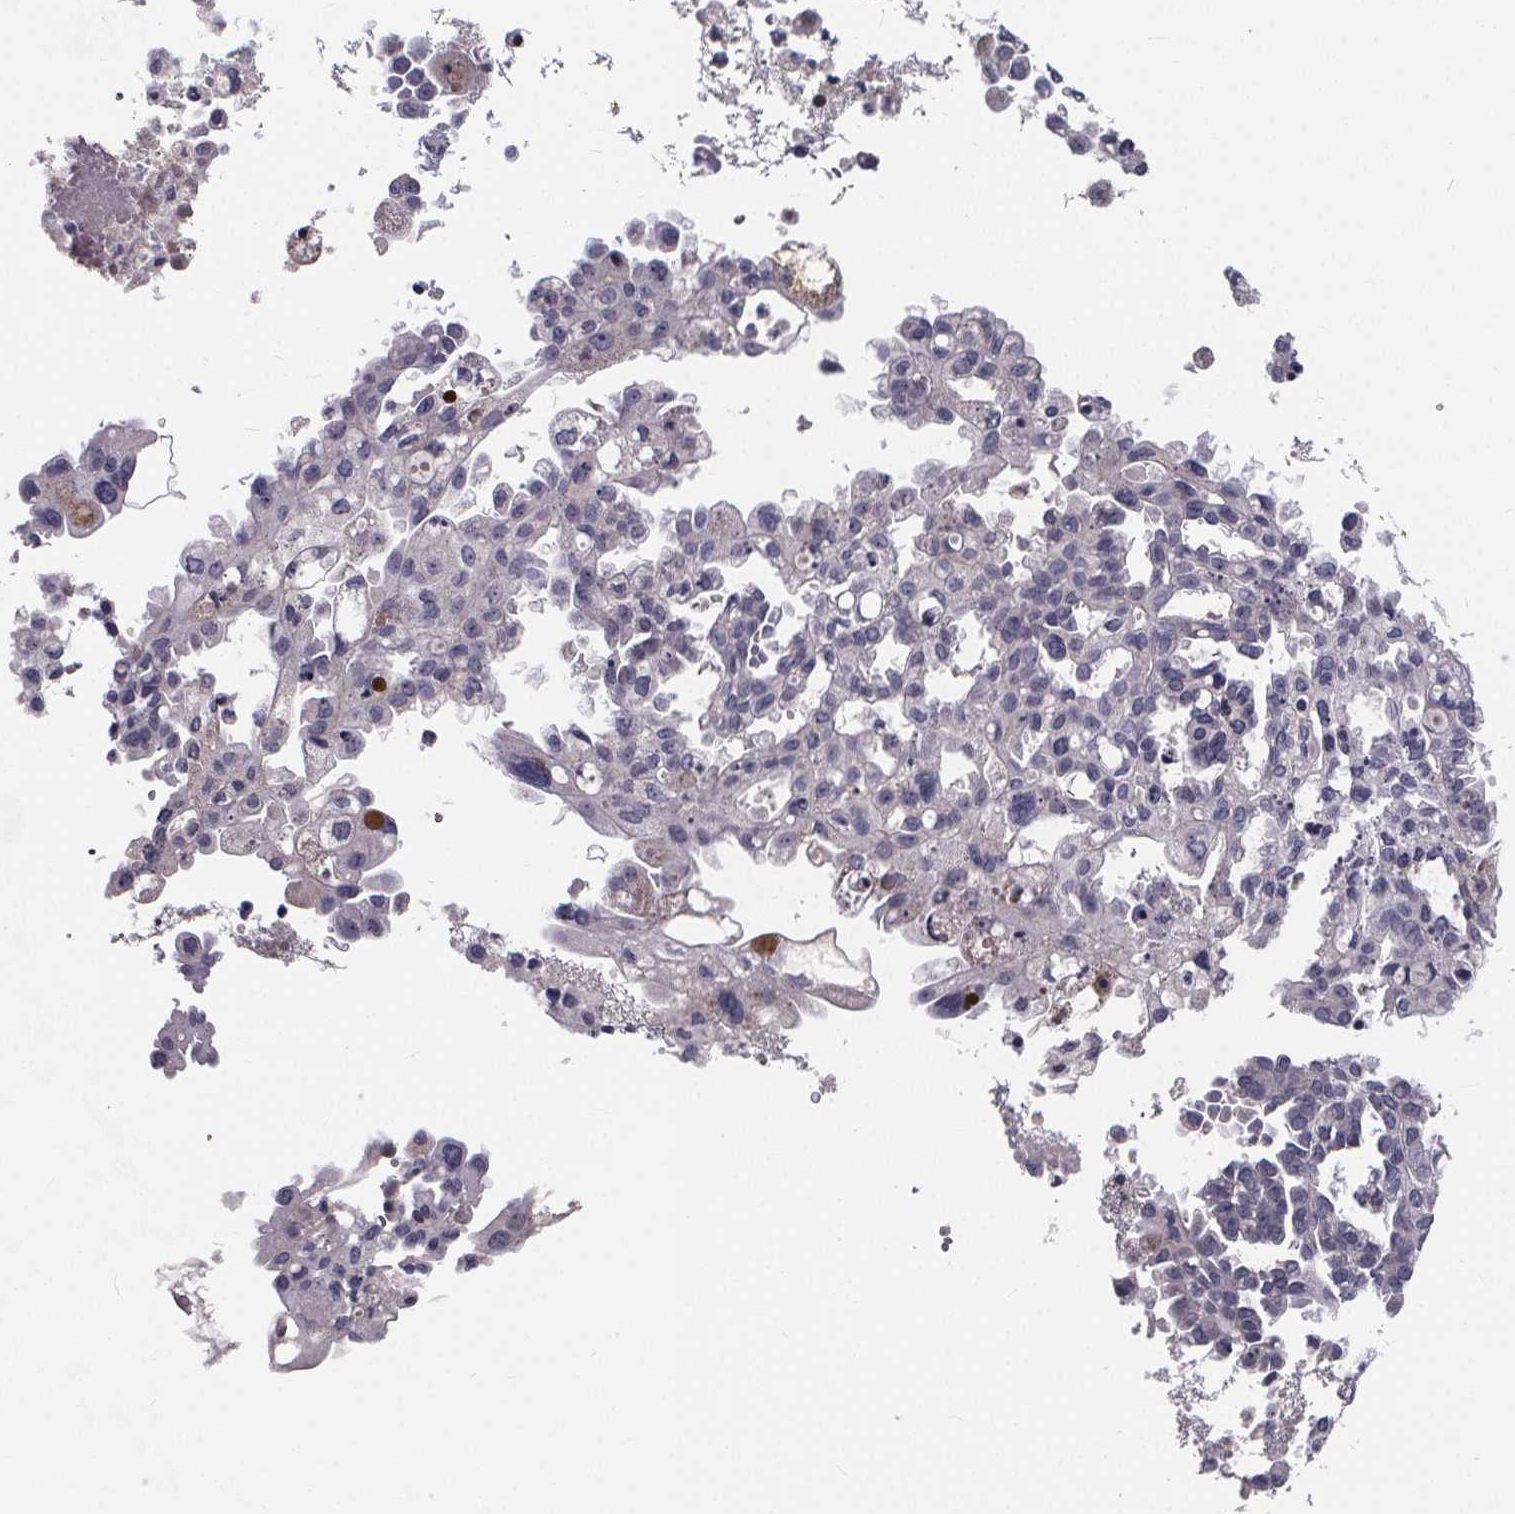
{"staining": {"intensity": "negative", "quantity": "none", "location": "none"}, "tissue": "ovarian cancer", "cell_type": "Tumor cells", "image_type": "cancer", "snomed": [{"axis": "morphology", "description": "Cystadenocarcinoma, serous, NOS"}, {"axis": "topography", "description": "Ovary"}], "caption": "Immunohistochemical staining of human ovarian cancer (serous cystadenocarcinoma) exhibits no significant positivity in tumor cells.", "gene": "AGT", "patient": {"sex": "female", "age": 53}}